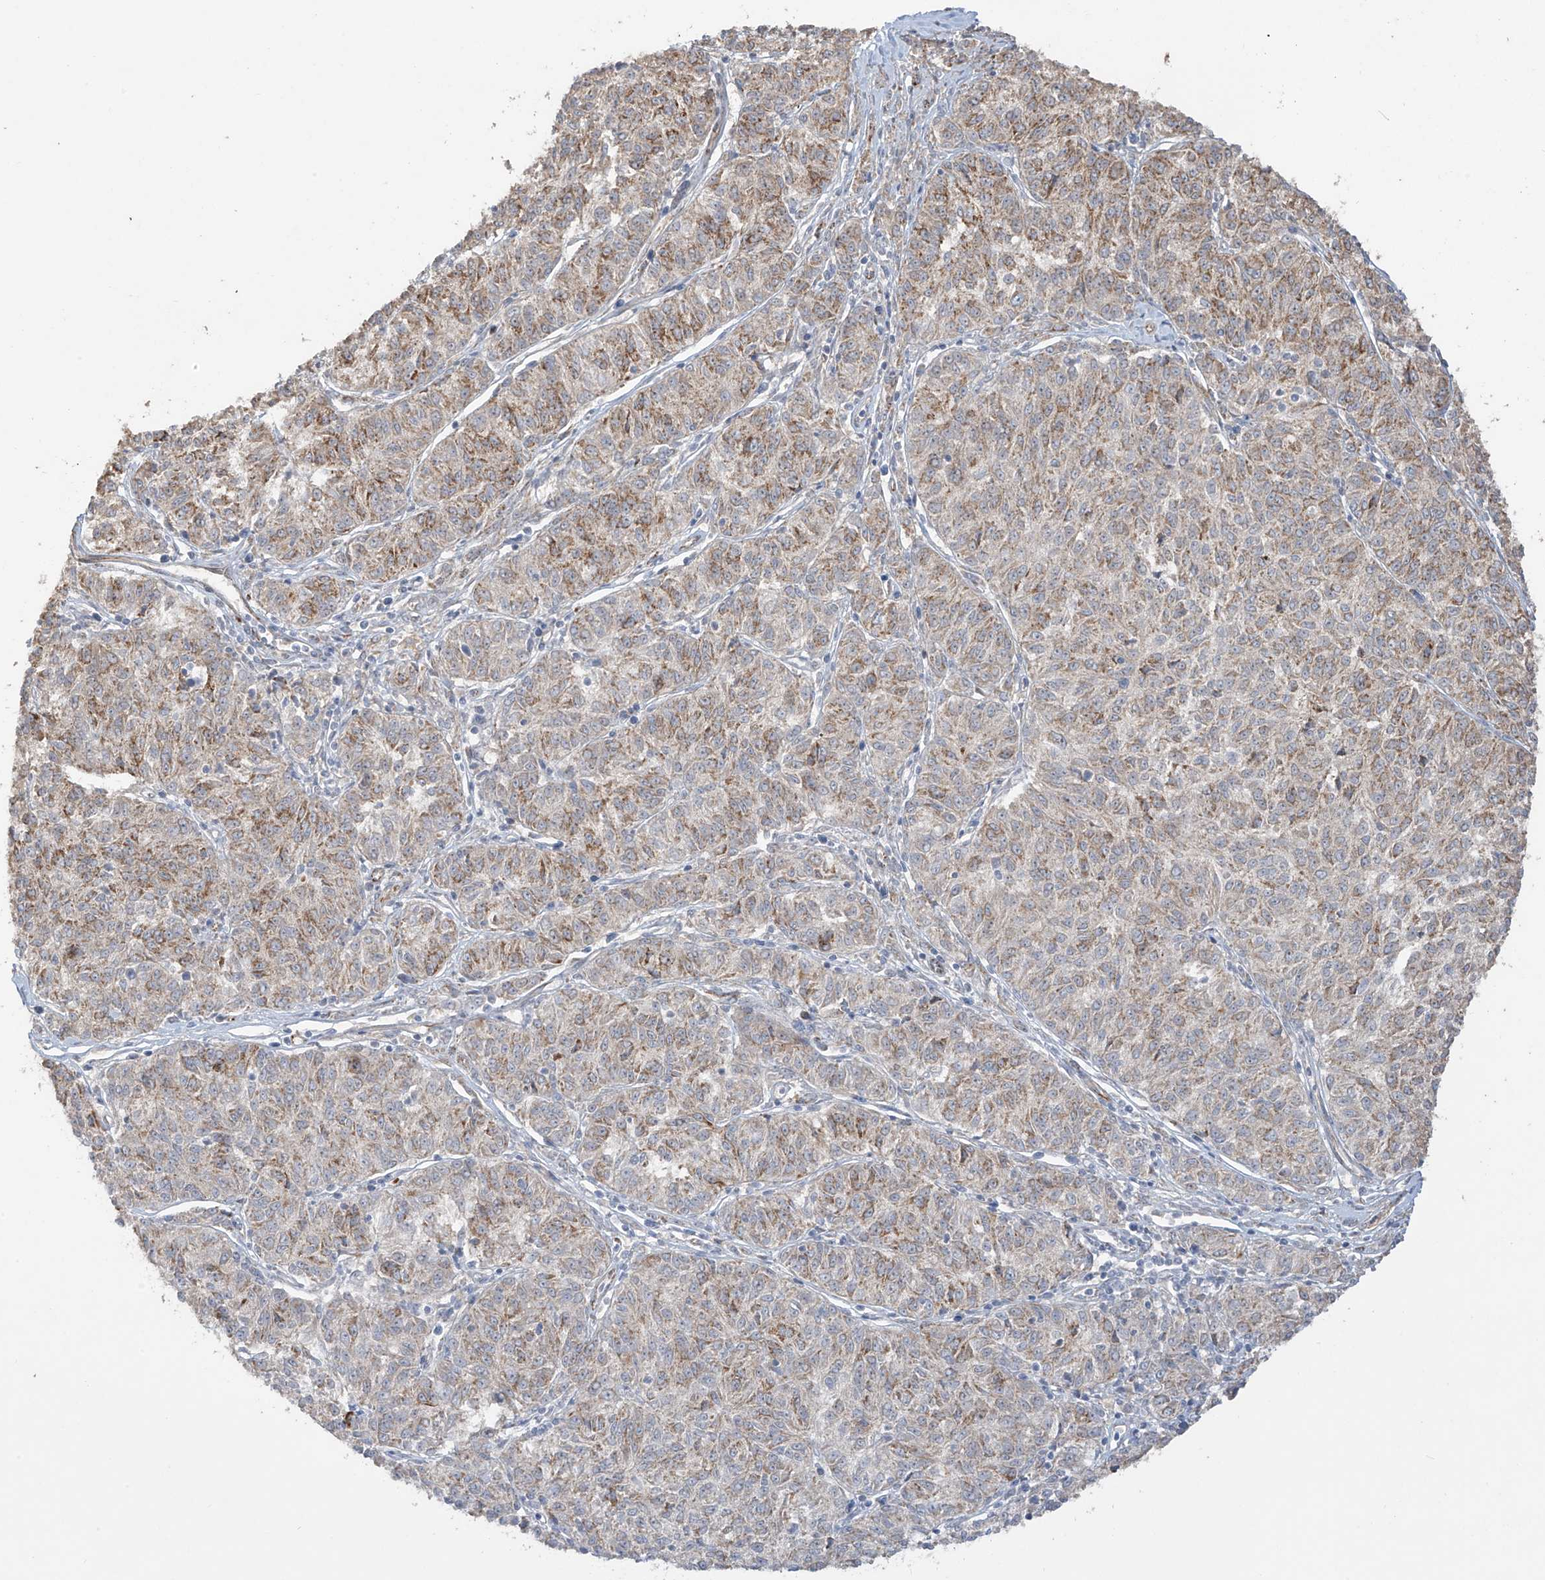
{"staining": {"intensity": "weak", "quantity": ">75%", "location": "cytoplasmic/membranous"}, "tissue": "melanoma", "cell_type": "Tumor cells", "image_type": "cancer", "snomed": [{"axis": "morphology", "description": "Malignant melanoma, NOS"}, {"axis": "topography", "description": "Skin"}], "caption": "The immunohistochemical stain shows weak cytoplasmic/membranous expression in tumor cells of malignant melanoma tissue.", "gene": "DCDC2", "patient": {"sex": "female", "age": 72}}